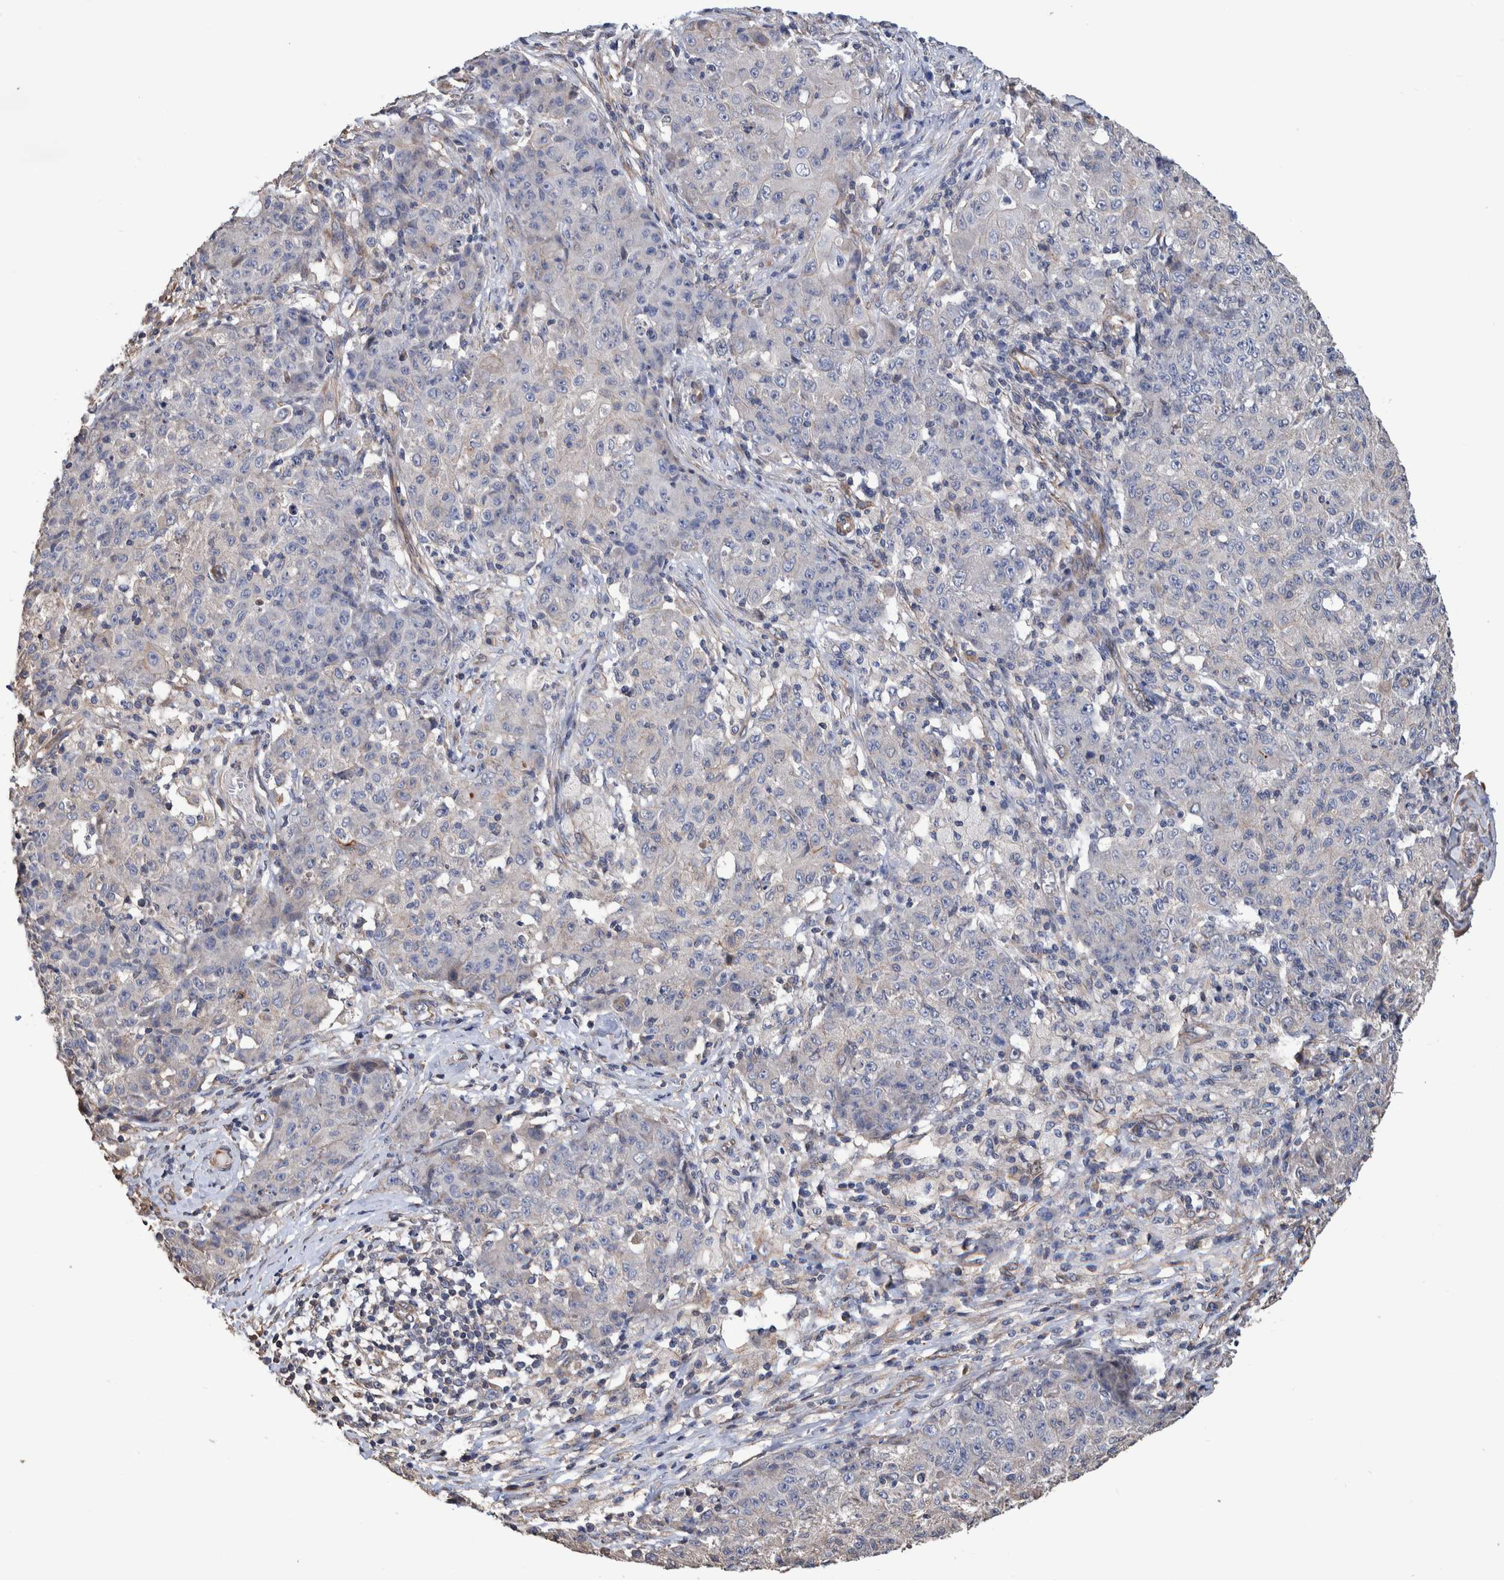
{"staining": {"intensity": "negative", "quantity": "none", "location": "none"}, "tissue": "ovarian cancer", "cell_type": "Tumor cells", "image_type": "cancer", "snomed": [{"axis": "morphology", "description": "Carcinoma, endometroid"}, {"axis": "topography", "description": "Ovary"}], "caption": "IHC of human ovarian cancer (endometroid carcinoma) displays no expression in tumor cells. (DAB IHC, high magnification).", "gene": "SLC45A4", "patient": {"sex": "female", "age": 42}}